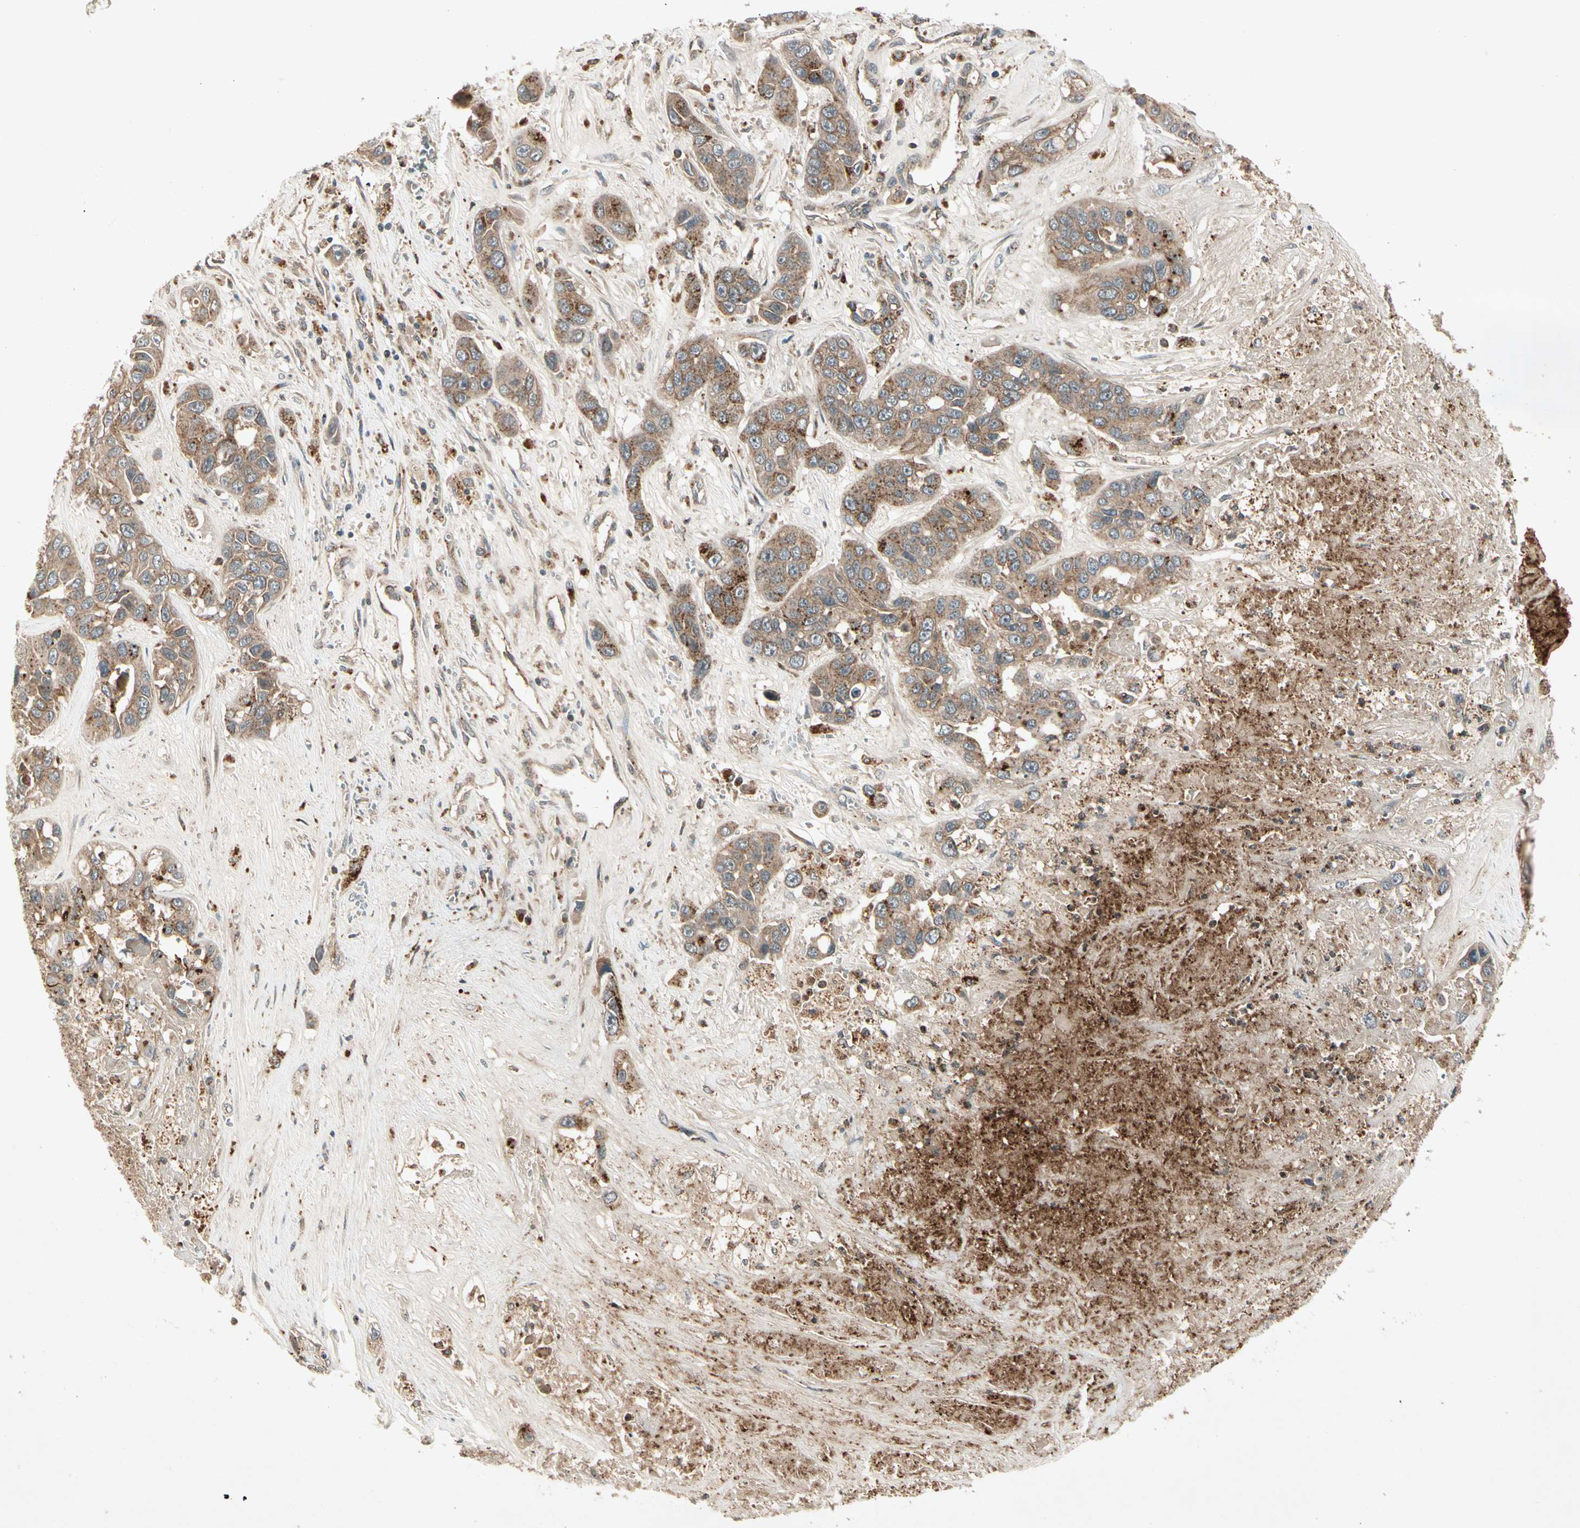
{"staining": {"intensity": "strong", "quantity": ">75%", "location": "cytoplasmic/membranous"}, "tissue": "liver cancer", "cell_type": "Tumor cells", "image_type": "cancer", "snomed": [{"axis": "morphology", "description": "Cholangiocarcinoma"}, {"axis": "topography", "description": "Liver"}], "caption": "Cholangiocarcinoma (liver) stained with DAB immunohistochemistry (IHC) shows high levels of strong cytoplasmic/membranous expression in about >75% of tumor cells.", "gene": "FLOT1", "patient": {"sex": "female", "age": 52}}